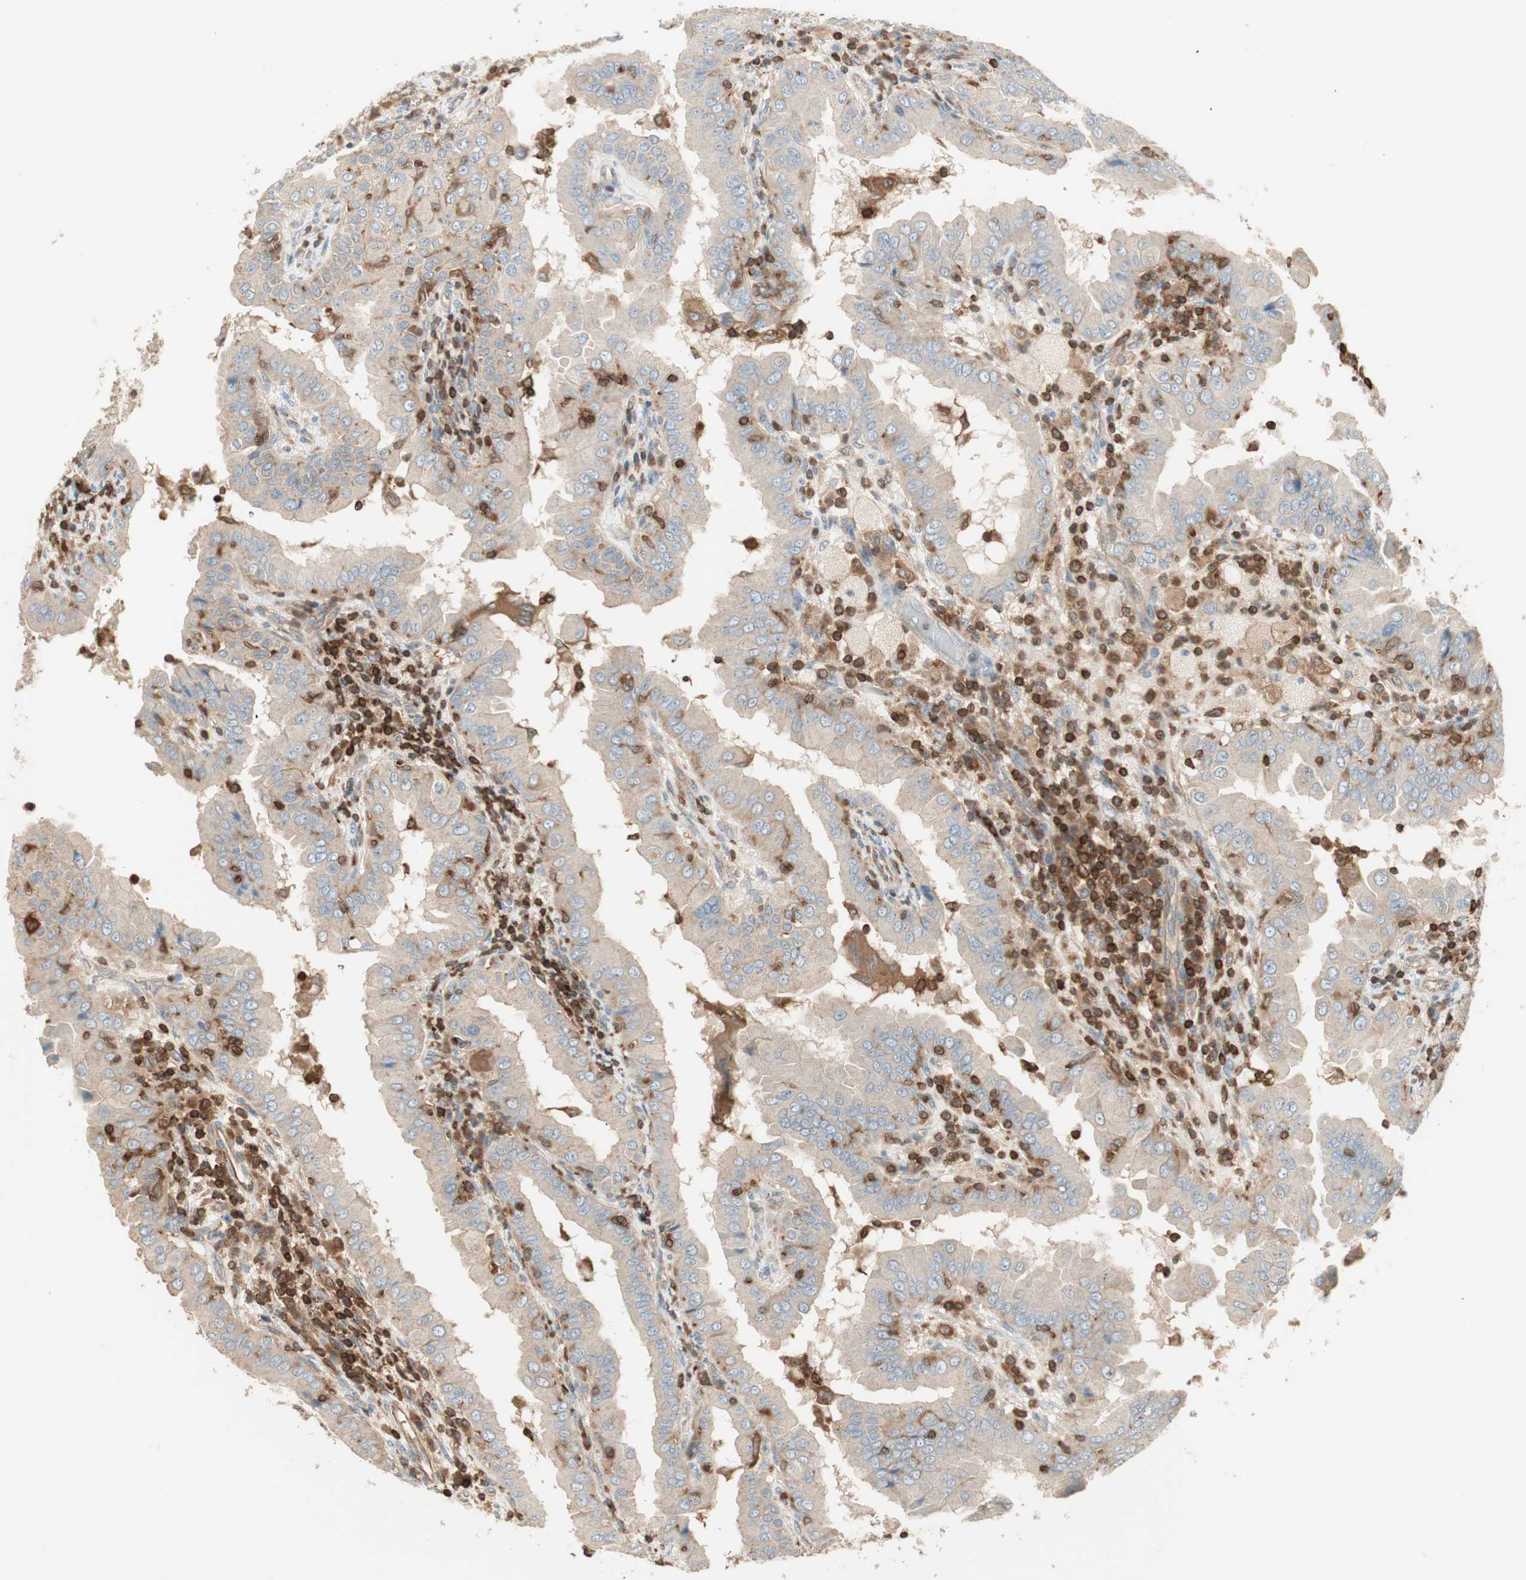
{"staining": {"intensity": "weak", "quantity": "25%-75%", "location": "cytoplasmic/membranous"}, "tissue": "thyroid cancer", "cell_type": "Tumor cells", "image_type": "cancer", "snomed": [{"axis": "morphology", "description": "Papillary adenocarcinoma, NOS"}, {"axis": "topography", "description": "Thyroid gland"}], "caption": "Weak cytoplasmic/membranous staining is present in about 25%-75% of tumor cells in thyroid cancer.", "gene": "CRLF3", "patient": {"sex": "male", "age": 33}}